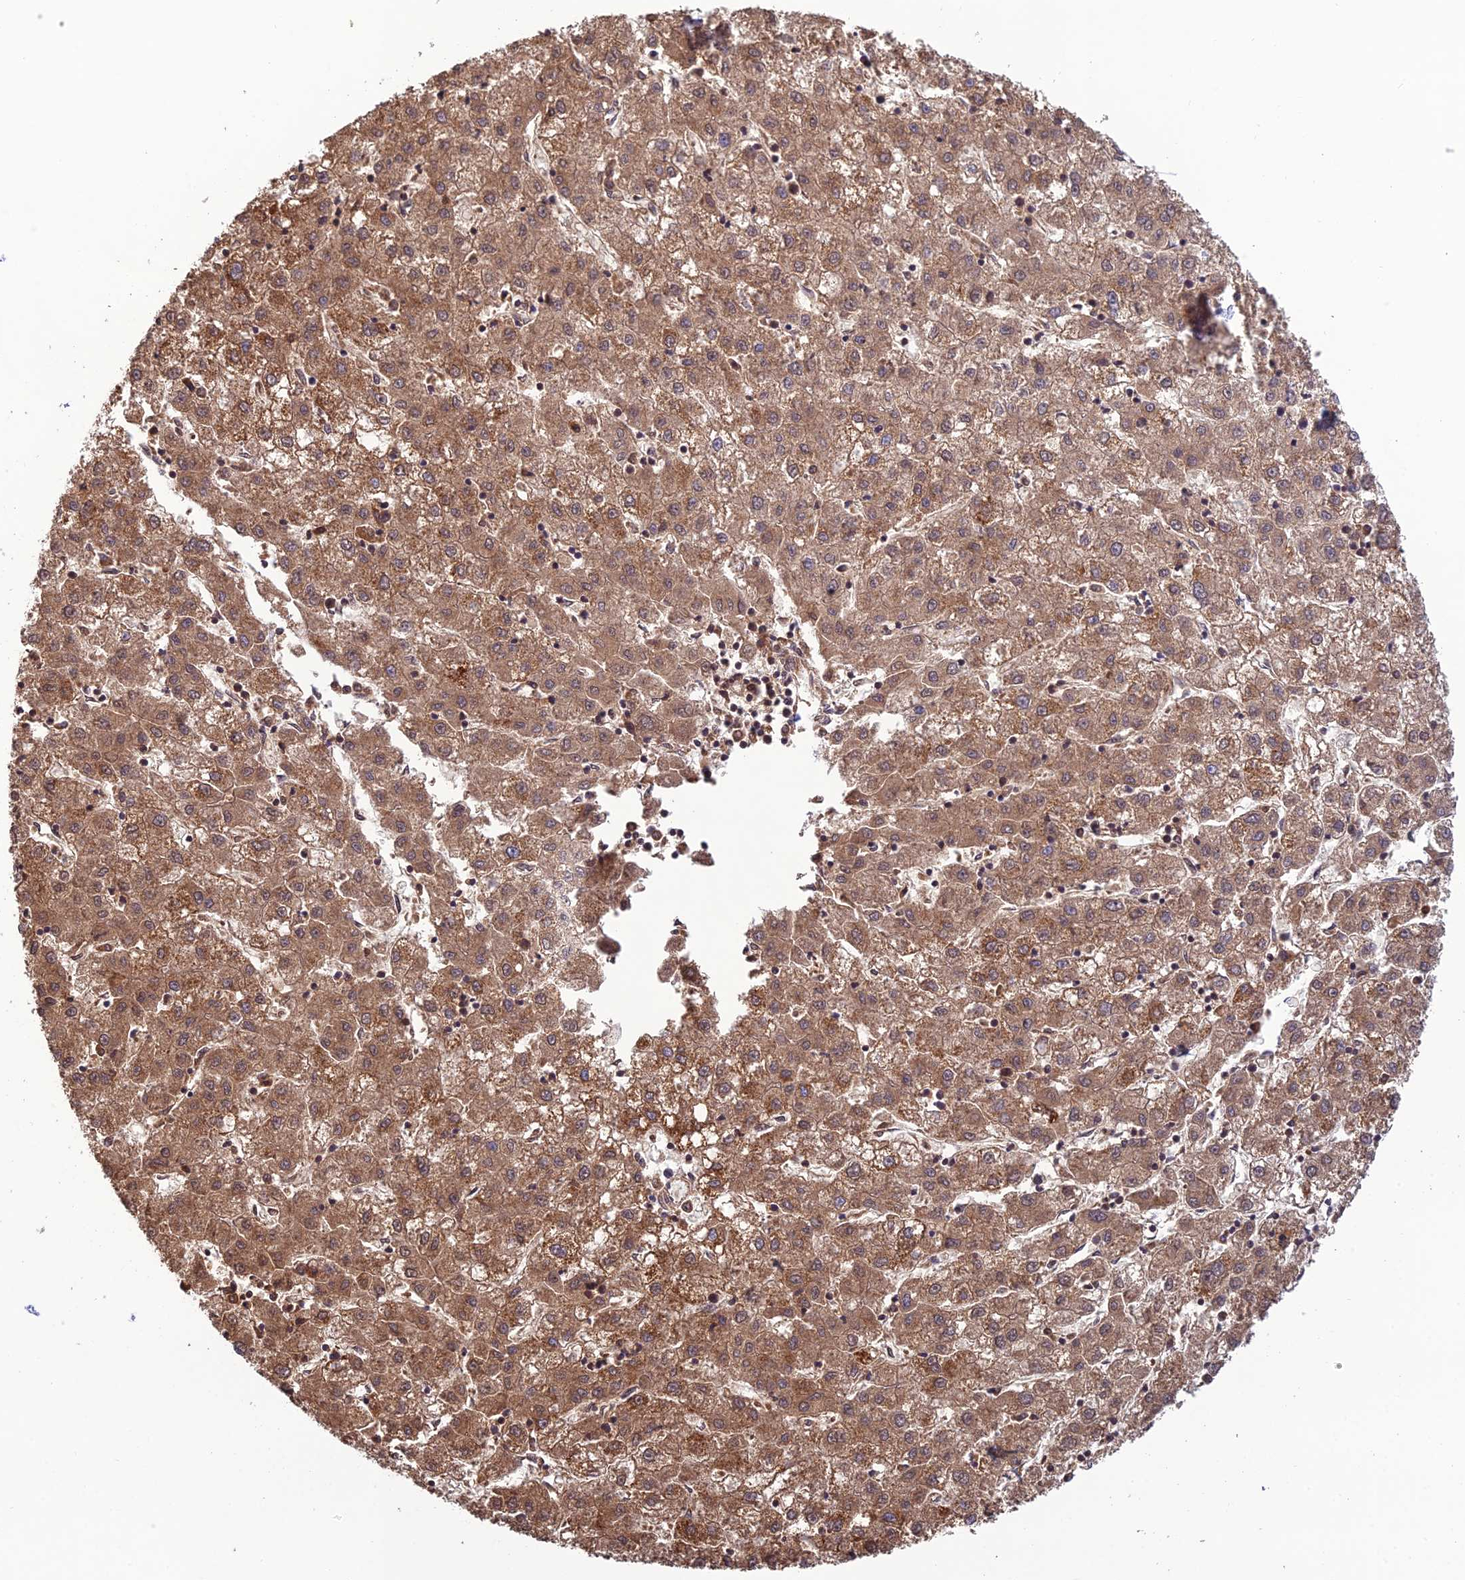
{"staining": {"intensity": "moderate", "quantity": ">75%", "location": "cytoplasmic/membranous"}, "tissue": "liver cancer", "cell_type": "Tumor cells", "image_type": "cancer", "snomed": [{"axis": "morphology", "description": "Carcinoma, Hepatocellular, NOS"}, {"axis": "topography", "description": "Liver"}], "caption": "Liver hepatocellular carcinoma stained for a protein (brown) displays moderate cytoplasmic/membranous positive staining in approximately >75% of tumor cells.", "gene": "MRNIP", "patient": {"sex": "male", "age": 72}}